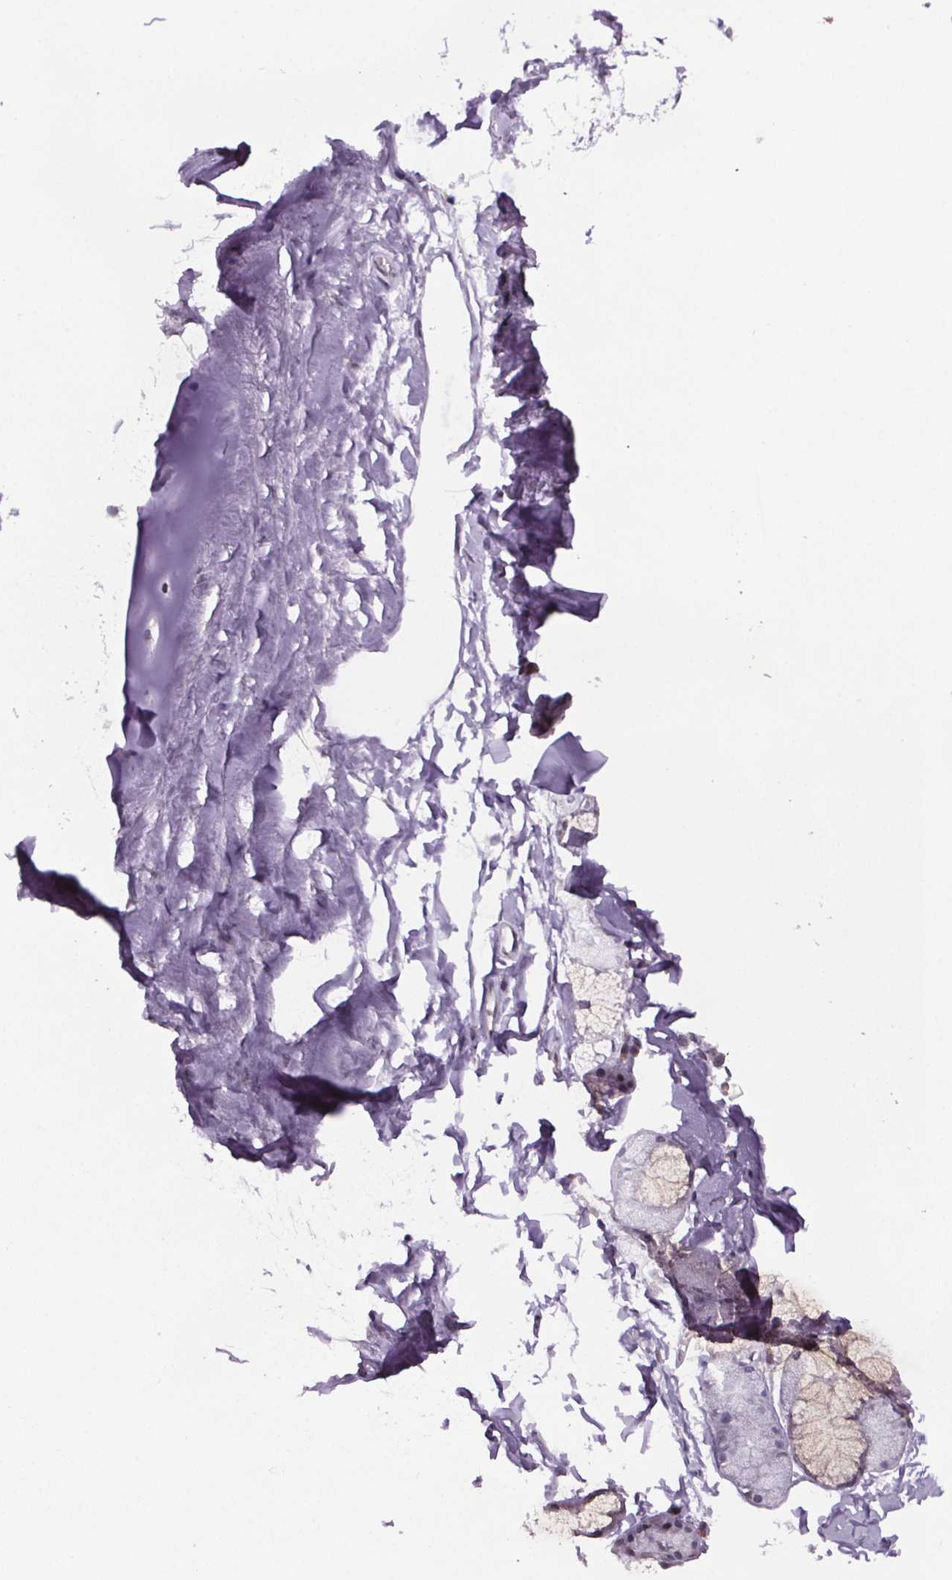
{"staining": {"intensity": "negative", "quantity": "none", "location": "none"}, "tissue": "adipose tissue", "cell_type": "Adipocytes", "image_type": "normal", "snomed": [{"axis": "morphology", "description": "Normal tissue, NOS"}, {"axis": "topography", "description": "Cartilage tissue"}, {"axis": "topography", "description": "Bronchus"}], "caption": "IHC histopathology image of unremarkable human adipose tissue stained for a protein (brown), which reveals no expression in adipocytes.", "gene": "TTC12", "patient": {"sex": "female", "age": 79}}